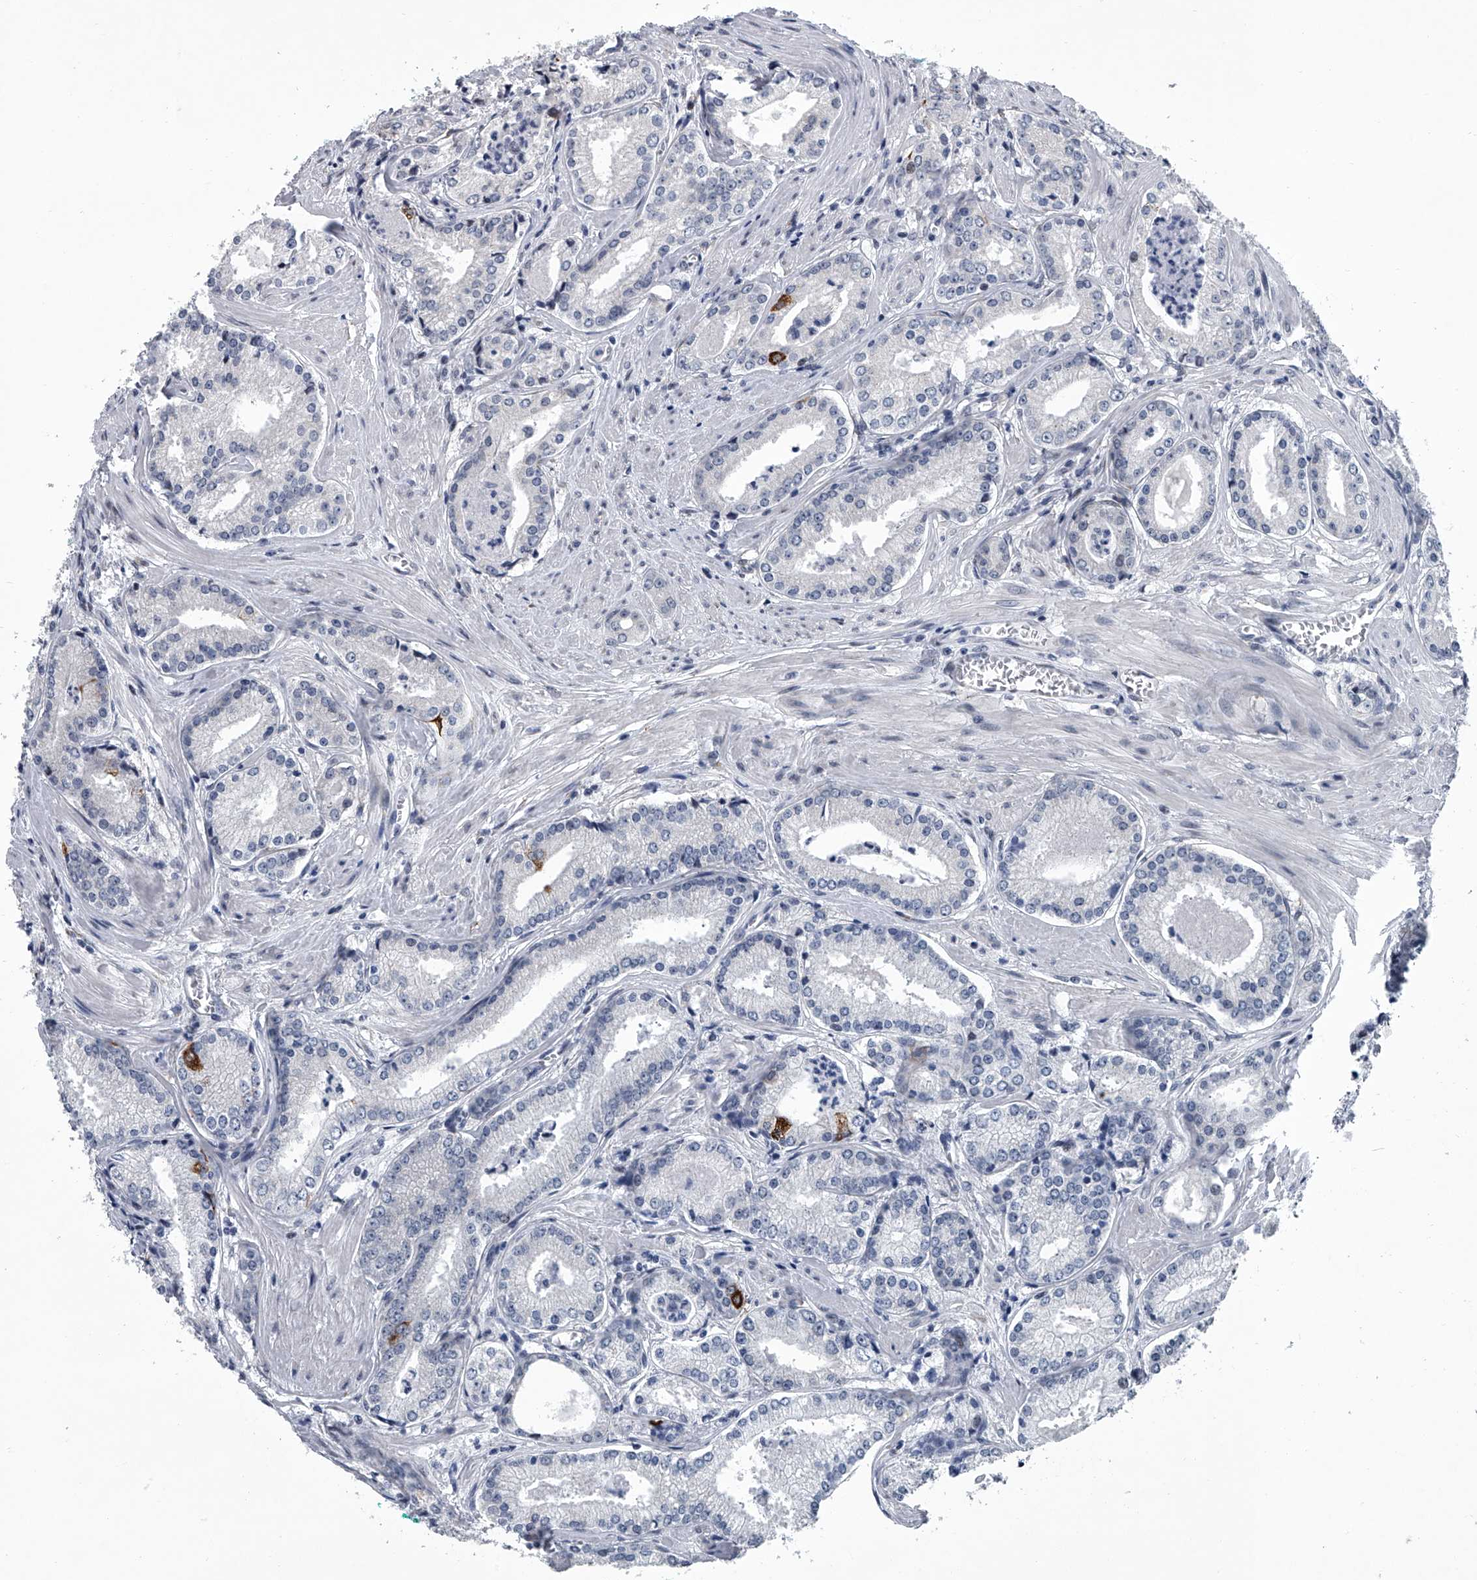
{"staining": {"intensity": "negative", "quantity": "none", "location": "none"}, "tissue": "prostate cancer", "cell_type": "Tumor cells", "image_type": "cancer", "snomed": [{"axis": "morphology", "description": "Adenocarcinoma, Low grade"}, {"axis": "topography", "description": "Prostate"}], "caption": "IHC of human prostate cancer displays no positivity in tumor cells.", "gene": "PPP2R5D", "patient": {"sex": "male", "age": 54}}